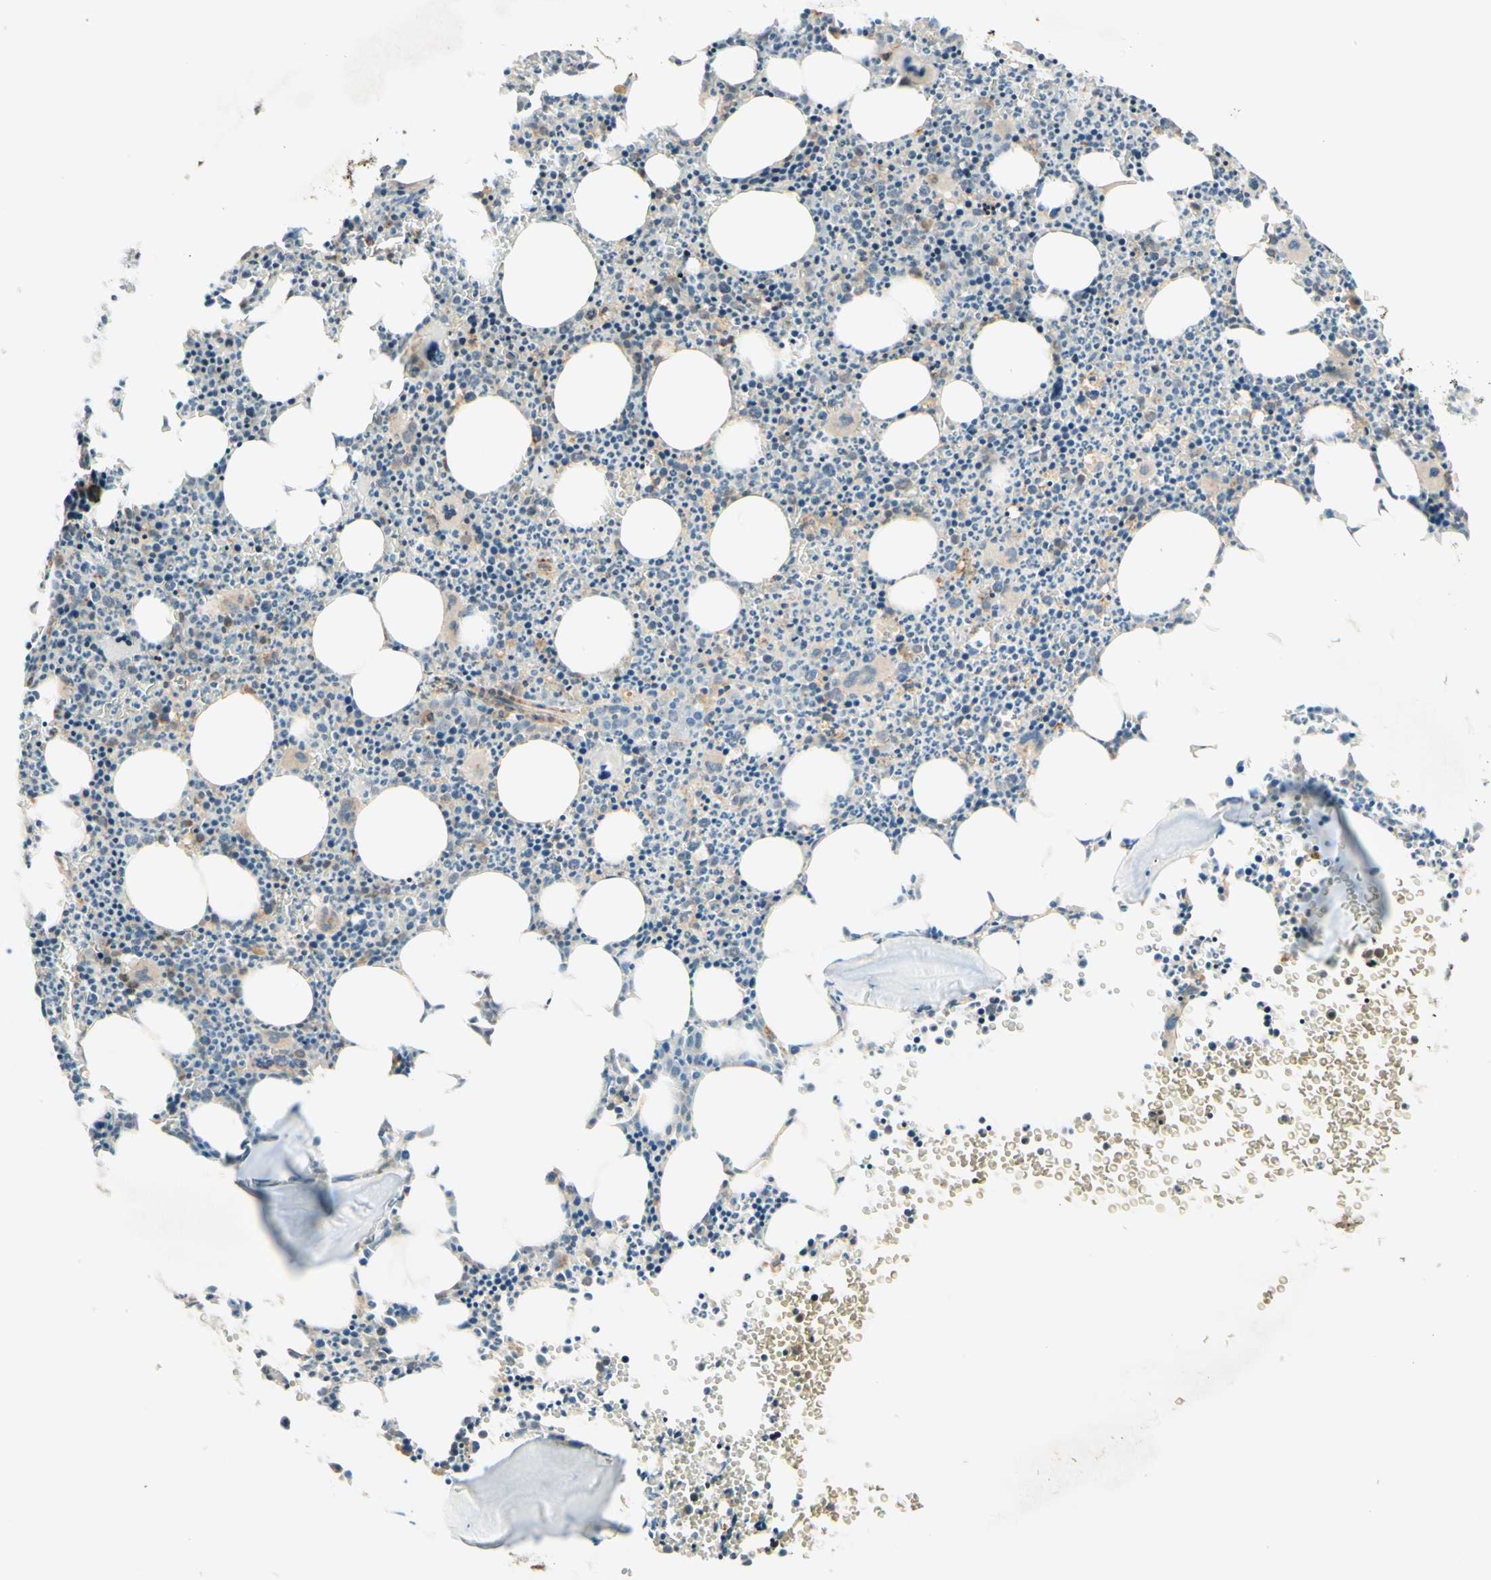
{"staining": {"intensity": "moderate", "quantity": "25%-75%", "location": "cytoplasmic/membranous,nuclear"}, "tissue": "bone marrow", "cell_type": "Hematopoietic cells", "image_type": "normal", "snomed": [{"axis": "morphology", "description": "Normal tissue, NOS"}, {"axis": "morphology", "description": "Inflammation, NOS"}, {"axis": "topography", "description": "Bone marrow"}], "caption": "Bone marrow stained for a protein demonstrates moderate cytoplasmic/membranous,nuclear positivity in hematopoietic cells. Nuclei are stained in blue.", "gene": "DHRS3", "patient": {"sex": "female", "age": 61}}